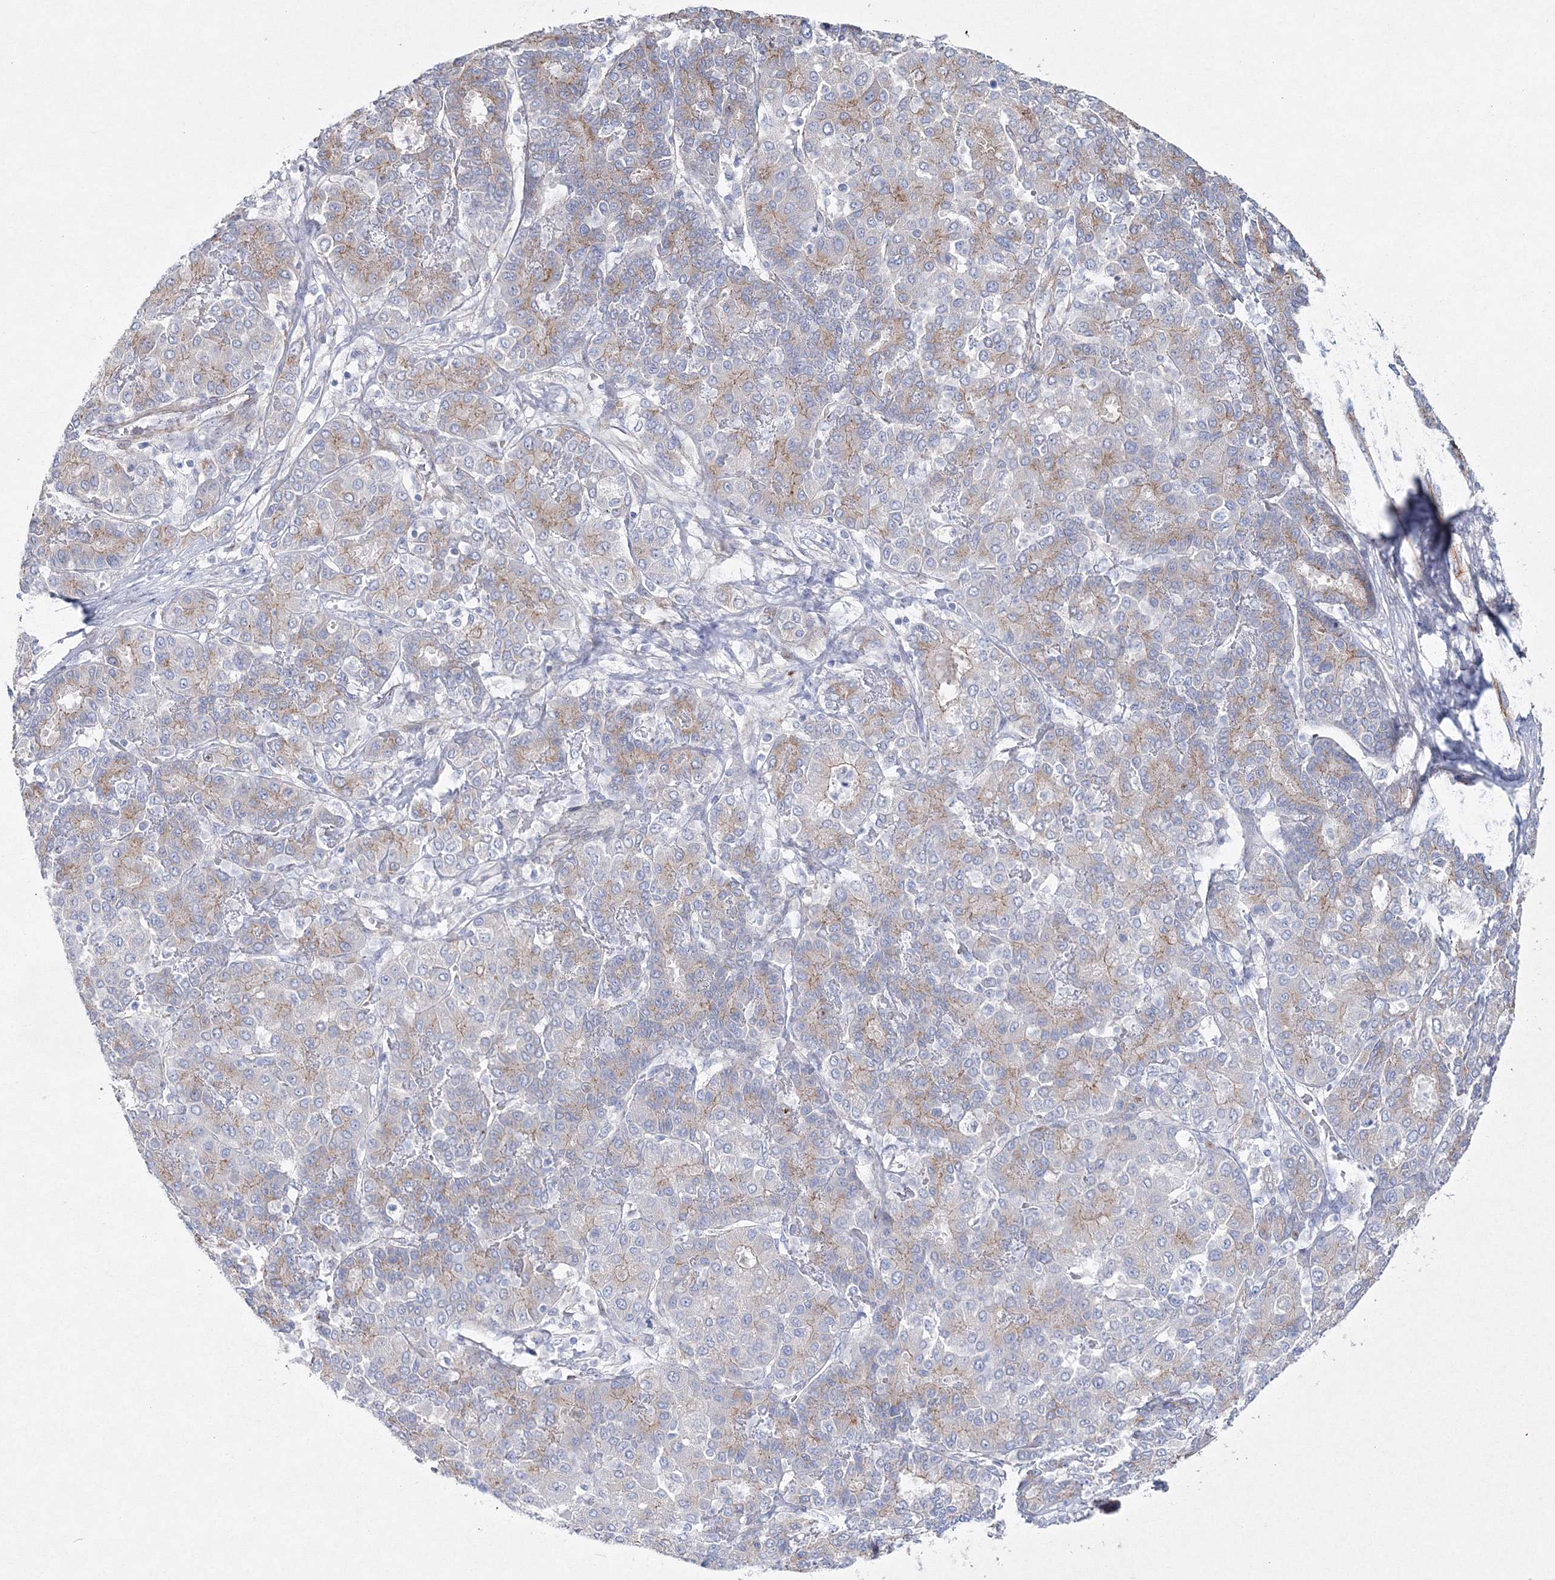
{"staining": {"intensity": "moderate", "quantity": "<25%", "location": "cytoplasmic/membranous"}, "tissue": "liver cancer", "cell_type": "Tumor cells", "image_type": "cancer", "snomed": [{"axis": "morphology", "description": "Carcinoma, Hepatocellular, NOS"}, {"axis": "topography", "description": "Liver"}], "caption": "Brown immunohistochemical staining in hepatocellular carcinoma (liver) exhibits moderate cytoplasmic/membranous staining in about <25% of tumor cells. Immunohistochemistry stains the protein of interest in brown and the nuclei are stained blue.", "gene": "NAA40", "patient": {"sex": "male", "age": 65}}